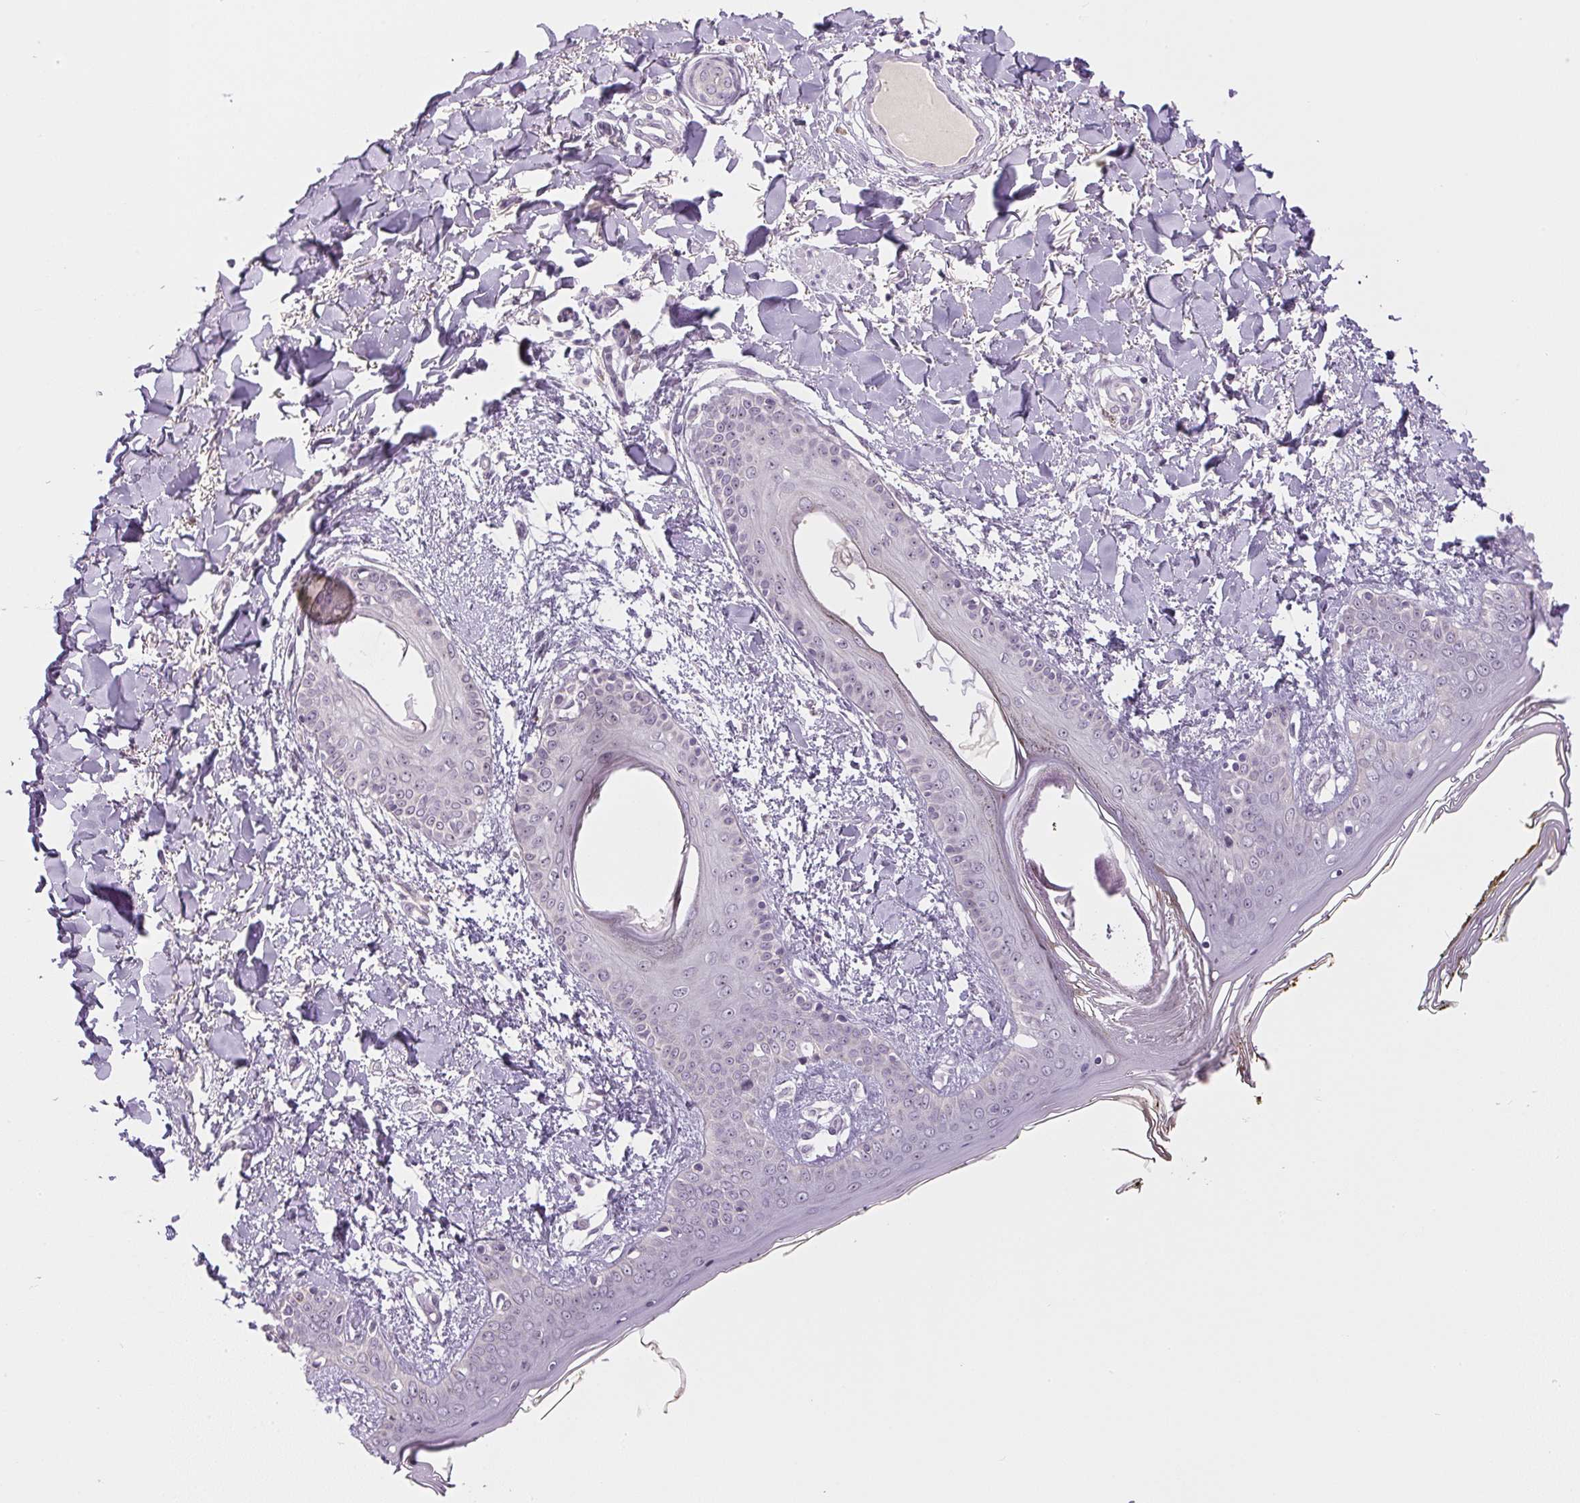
{"staining": {"intensity": "negative", "quantity": "none", "location": "none"}, "tissue": "skin", "cell_type": "Fibroblasts", "image_type": "normal", "snomed": [{"axis": "morphology", "description": "Normal tissue, NOS"}, {"axis": "topography", "description": "Skin"}], "caption": "Immunohistochemistry (IHC) of benign skin displays no positivity in fibroblasts. (DAB immunohistochemistry, high magnification).", "gene": "SGF29", "patient": {"sex": "female", "age": 34}}